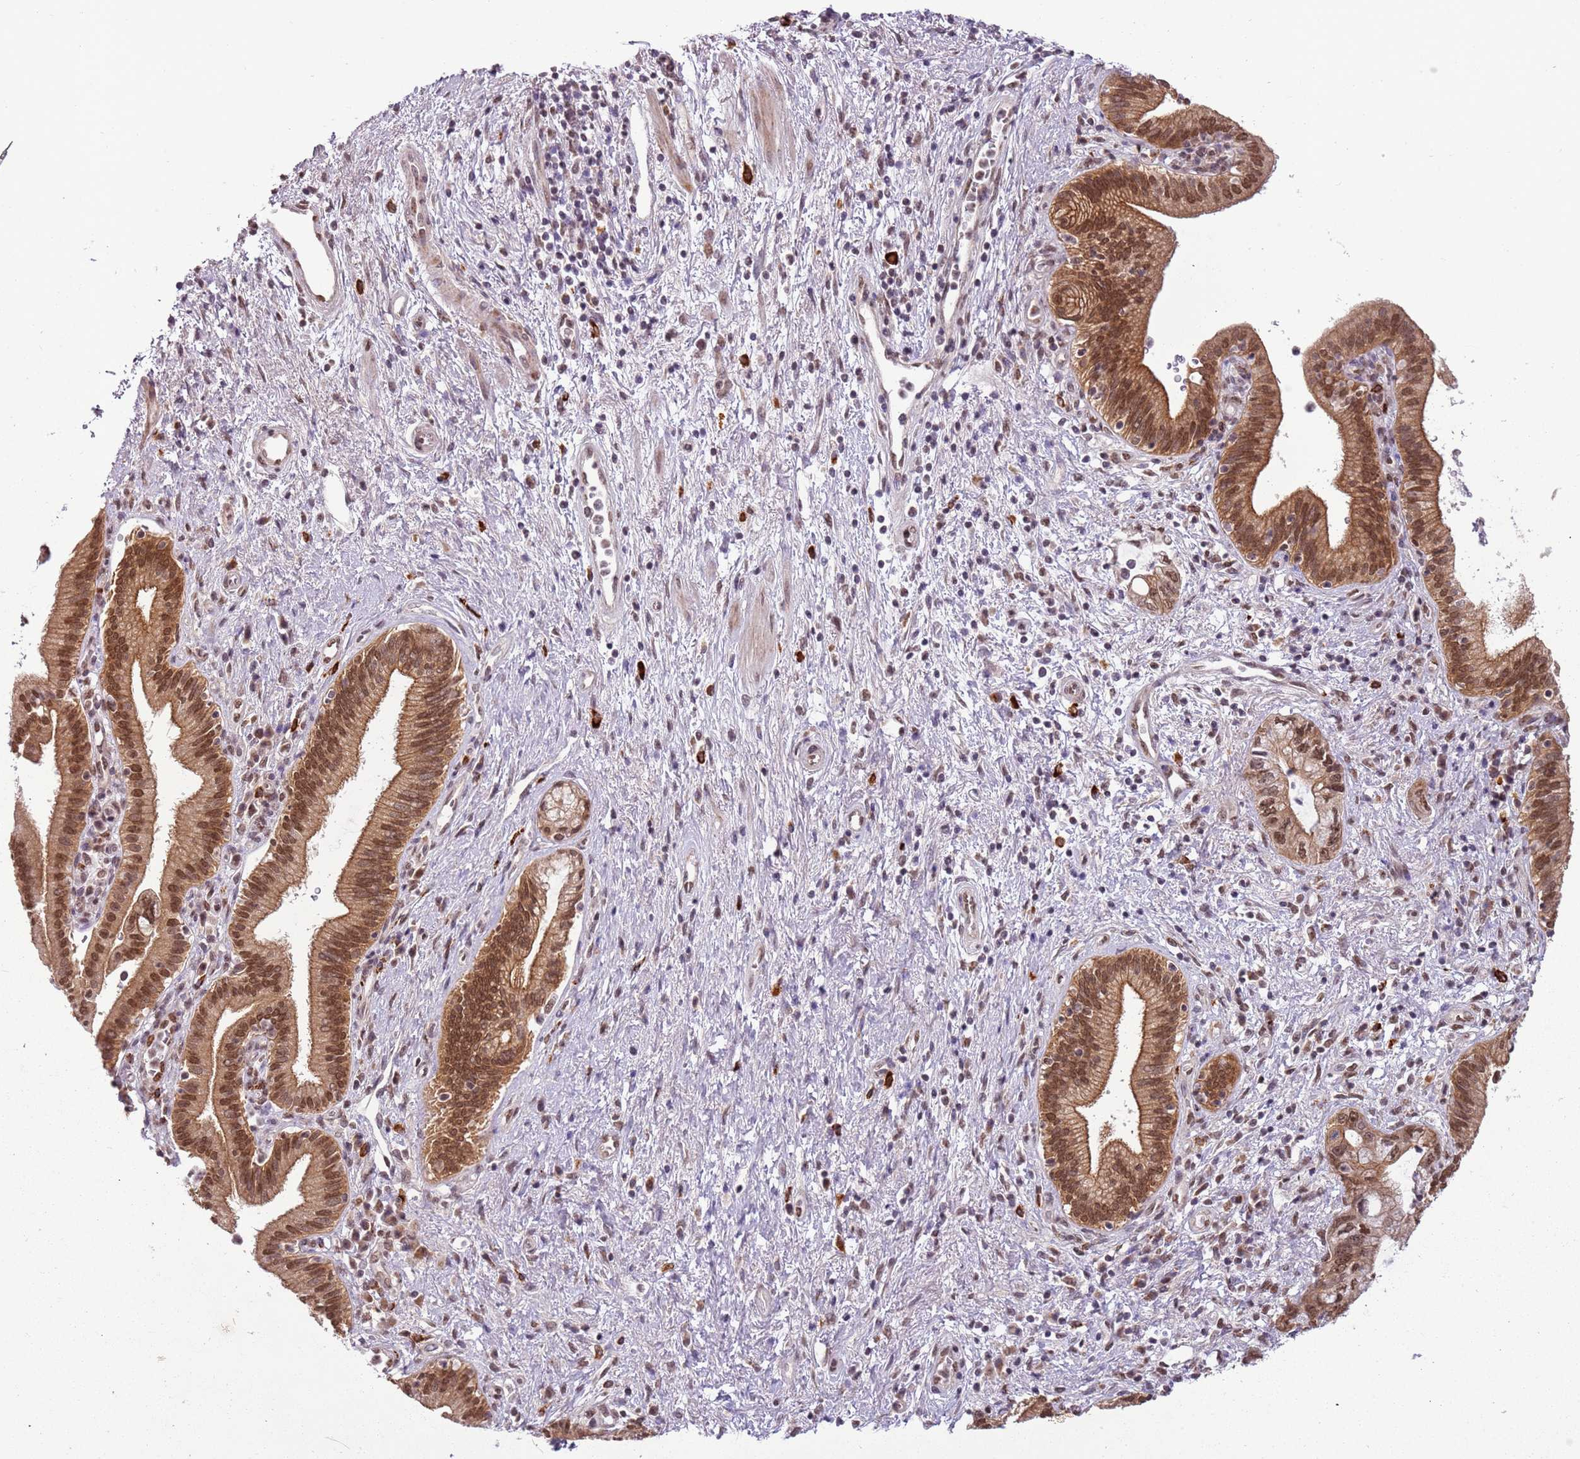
{"staining": {"intensity": "strong", "quantity": ">75%", "location": "cytoplasmic/membranous,nuclear"}, "tissue": "pancreatic cancer", "cell_type": "Tumor cells", "image_type": "cancer", "snomed": [{"axis": "morphology", "description": "Adenocarcinoma, NOS"}, {"axis": "topography", "description": "Pancreas"}], "caption": "Approximately >75% of tumor cells in human pancreatic cancer show strong cytoplasmic/membranous and nuclear protein positivity as visualized by brown immunohistochemical staining.", "gene": "FAM120AOS", "patient": {"sex": "female", "age": 73}}